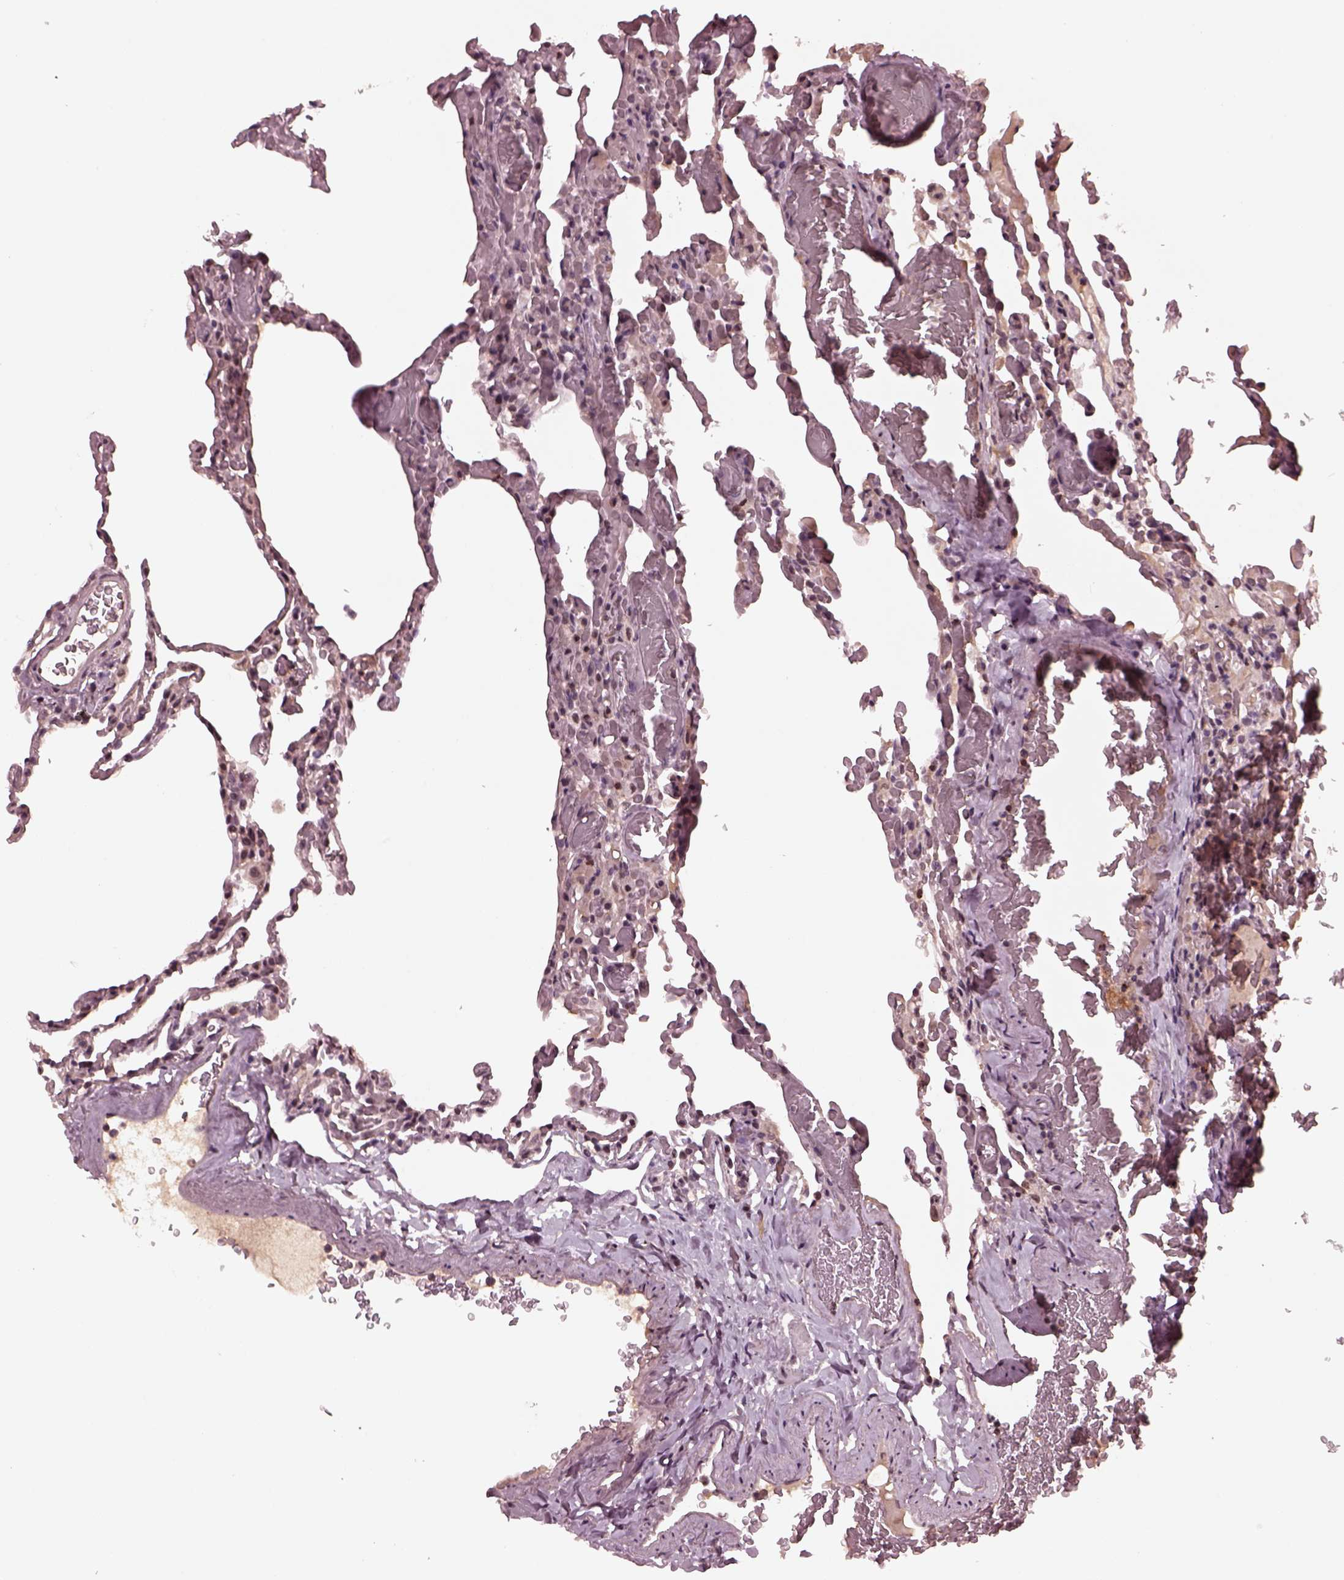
{"staining": {"intensity": "negative", "quantity": "none", "location": "none"}, "tissue": "lung", "cell_type": "Alveolar cells", "image_type": "normal", "snomed": [{"axis": "morphology", "description": "Normal tissue, NOS"}, {"axis": "topography", "description": "Lung"}], "caption": "A high-resolution histopathology image shows IHC staining of normal lung, which exhibits no significant staining in alveolar cells. Brightfield microscopy of immunohistochemistry stained with DAB (3,3'-diaminobenzidine) (brown) and hematoxylin (blue), captured at high magnification.", "gene": "NAP1L5", "patient": {"sex": "female", "age": 43}}